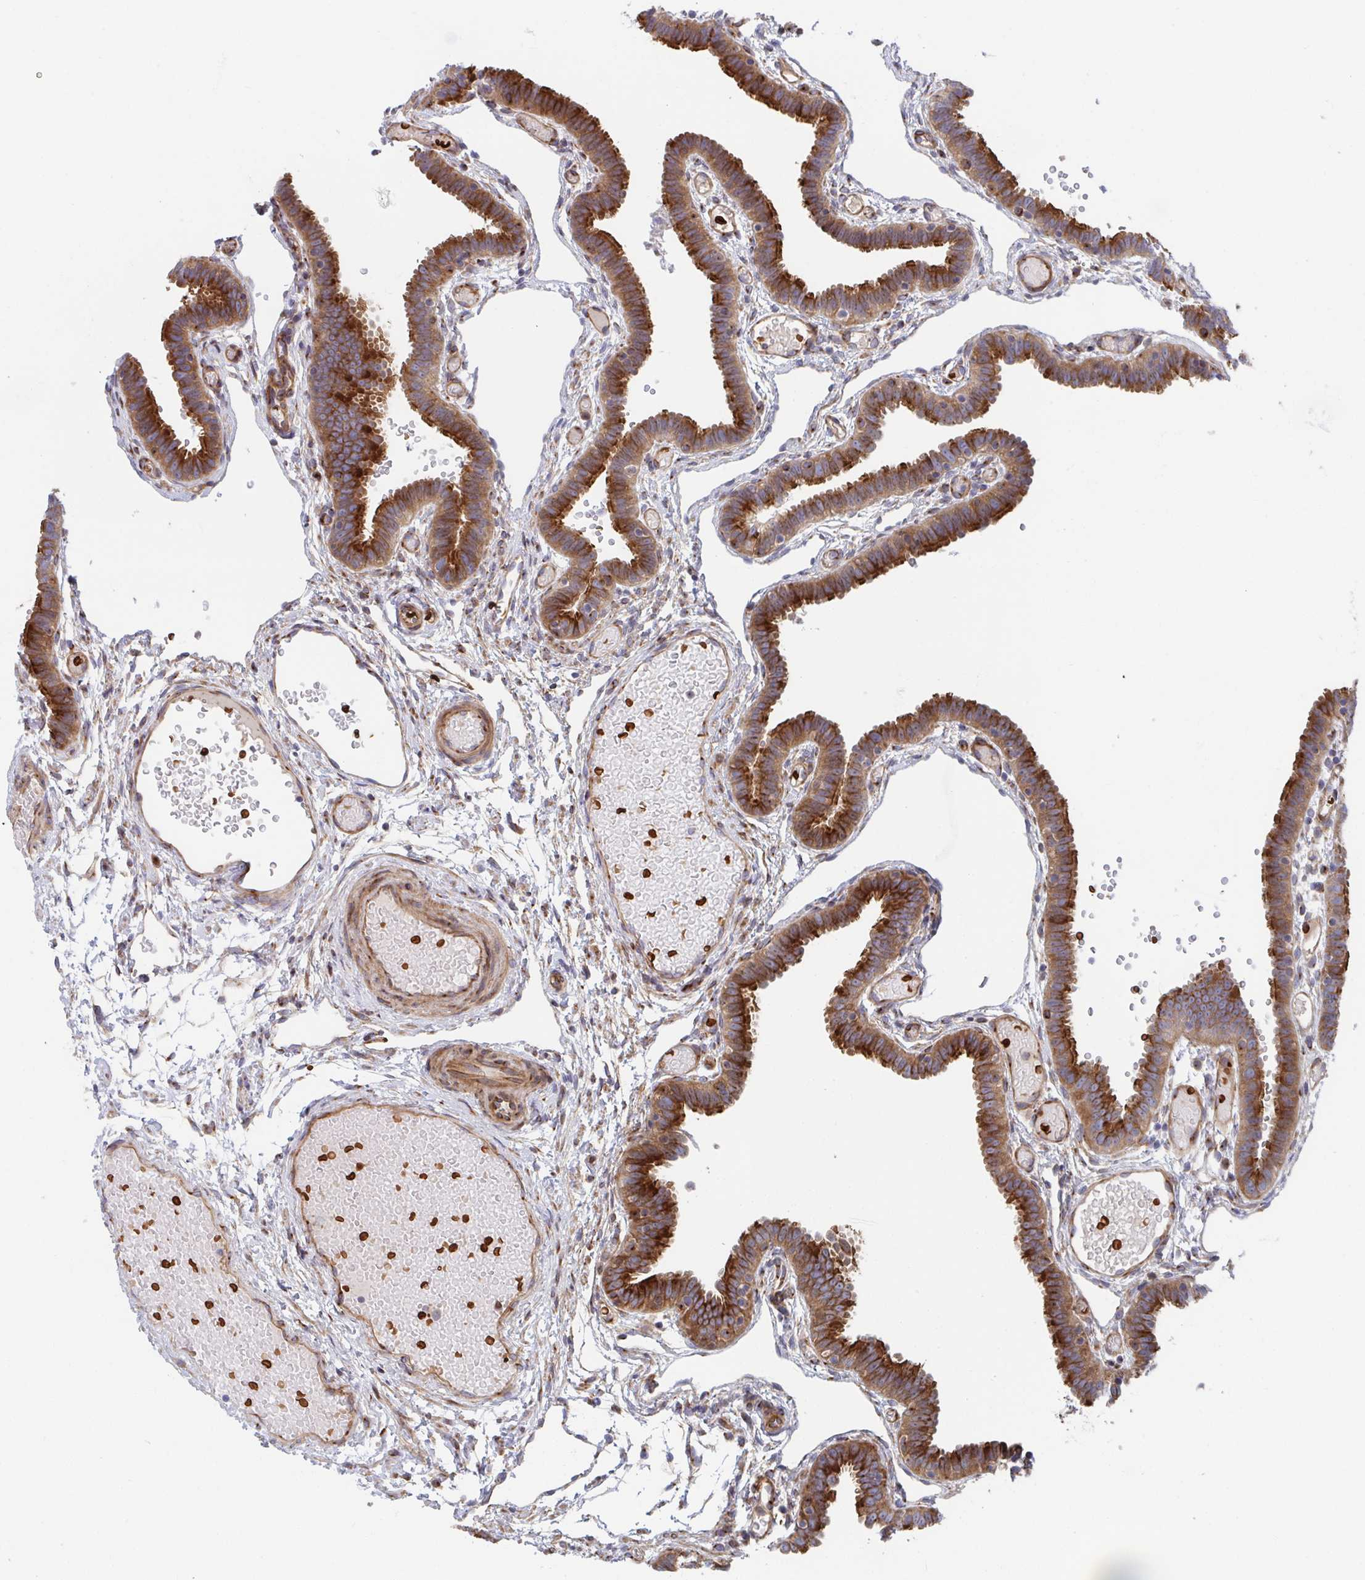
{"staining": {"intensity": "strong", "quantity": "25%-75%", "location": "cytoplasmic/membranous"}, "tissue": "fallopian tube", "cell_type": "Glandular cells", "image_type": "normal", "snomed": [{"axis": "morphology", "description": "Normal tissue, NOS"}, {"axis": "topography", "description": "Fallopian tube"}], "caption": "This is a micrograph of IHC staining of normal fallopian tube, which shows strong staining in the cytoplasmic/membranous of glandular cells.", "gene": "FJX1", "patient": {"sex": "female", "age": 37}}